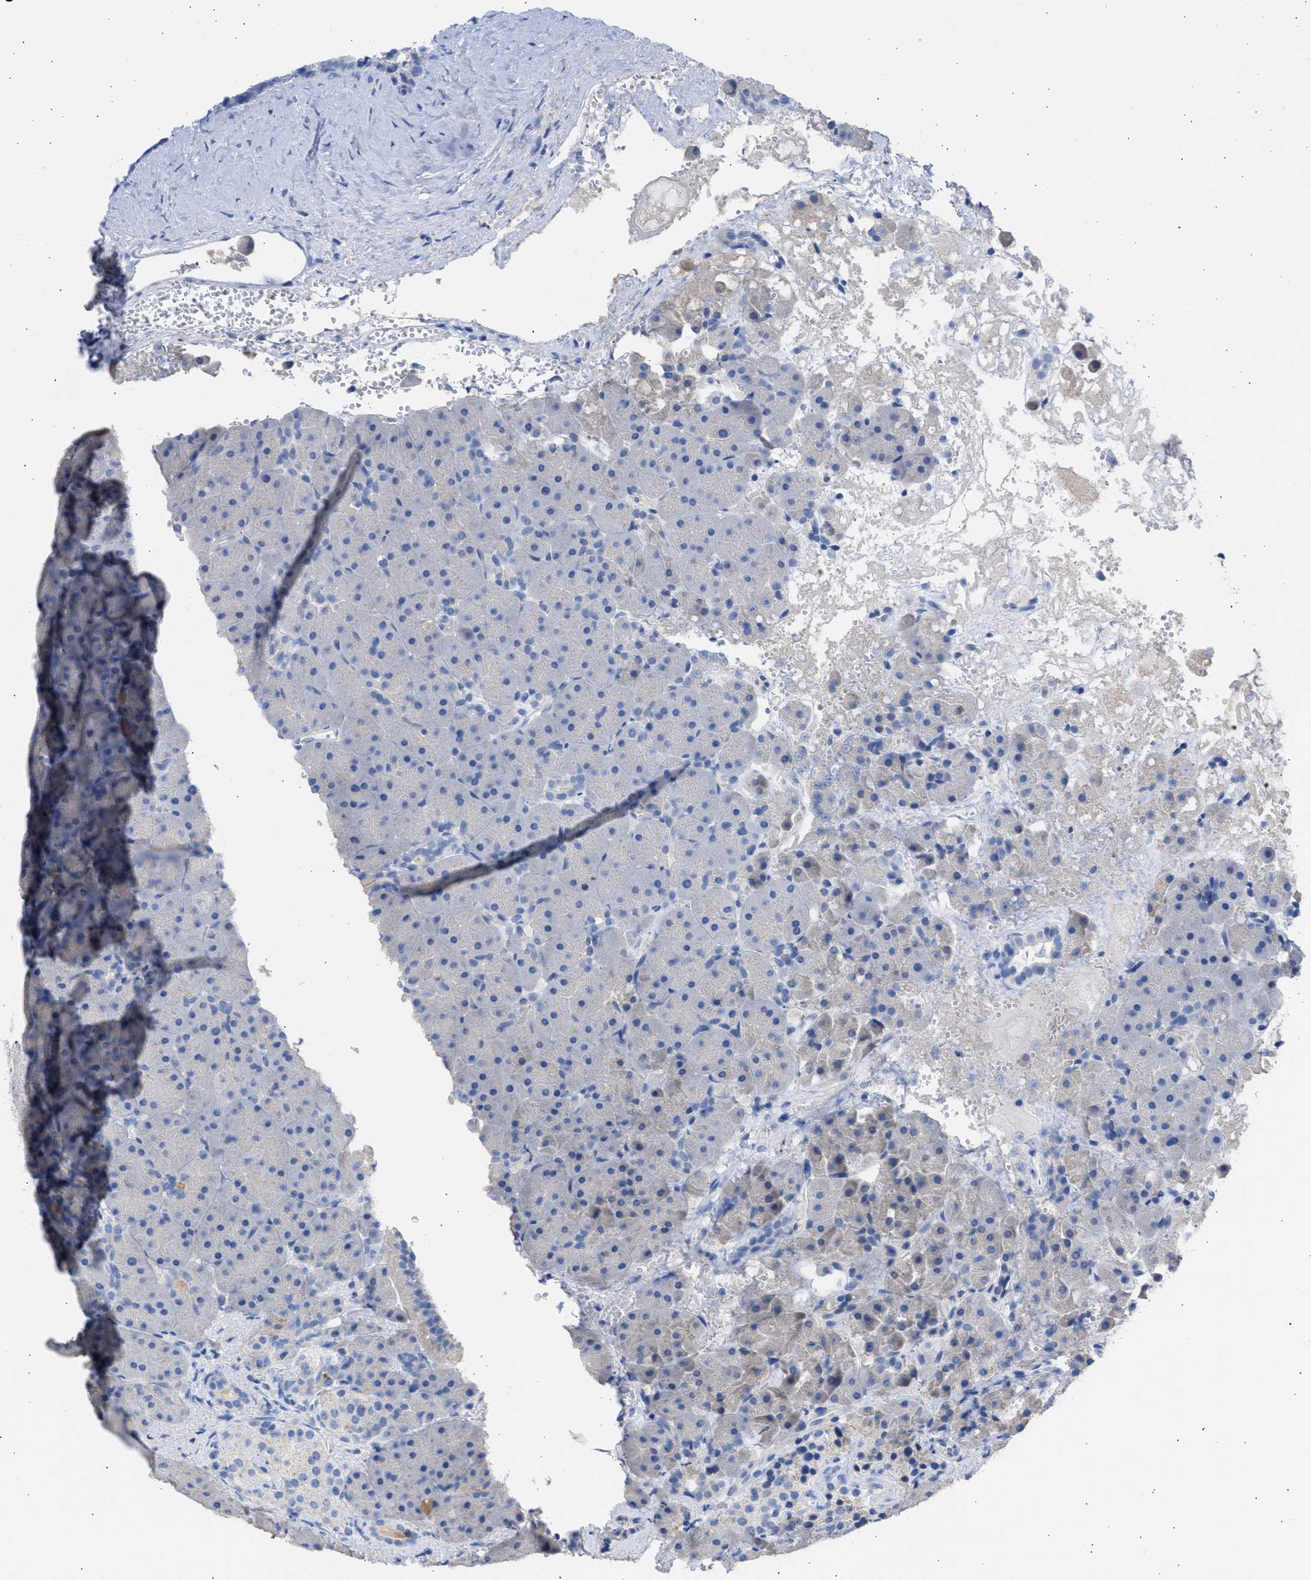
{"staining": {"intensity": "negative", "quantity": "none", "location": "none"}, "tissue": "pancreas", "cell_type": "Exocrine glandular cells", "image_type": "normal", "snomed": [{"axis": "morphology", "description": "Normal tissue, NOS"}, {"axis": "topography", "description": "Pancreas"}], "caption": "Immunohistochemical staining of normal pancreas displays no significant positivity in exocrine glandular cells.", "gene": "RSPH1", "patient": {"sex": "male", "age": 66}}